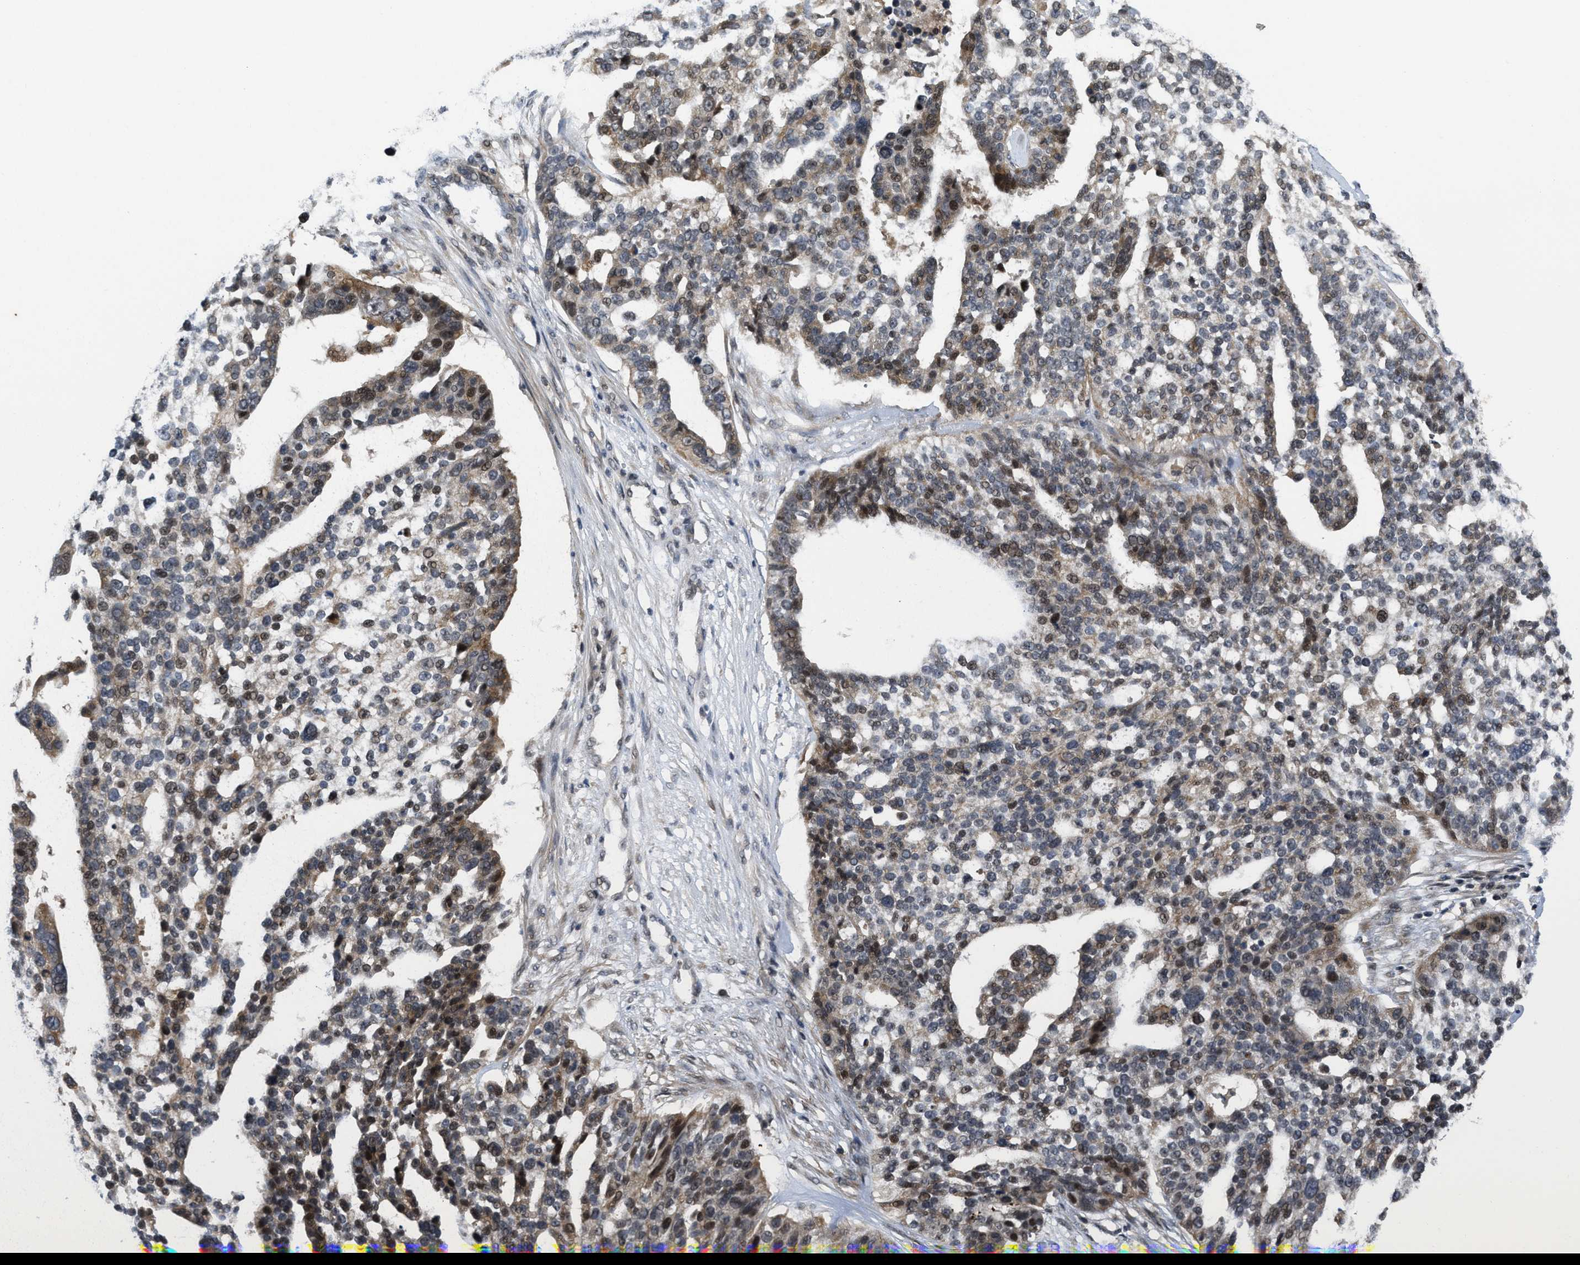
{"staining": {"intensity": "moderate", "quantity": "25%-75%", "location": "nuclear"}, "tissue": "ovarian cancer", "cell_type": "Tumor cells", "image_type": "cancer", "snomed": [{"axis": "morphology", "description": "Cystadenocarcinoma, serous, NOS"}, {"axis": "topography", "description": "Ovary"}], "caption": "Serous cystadenocarcinoma (ovarian) stained for a protein (brown) shows moderate nuclear positive expression in approximately 25%-75% of tumor cells.", "gene": "DNAJC28", "patient": {"sex": "female", "age": 59}}